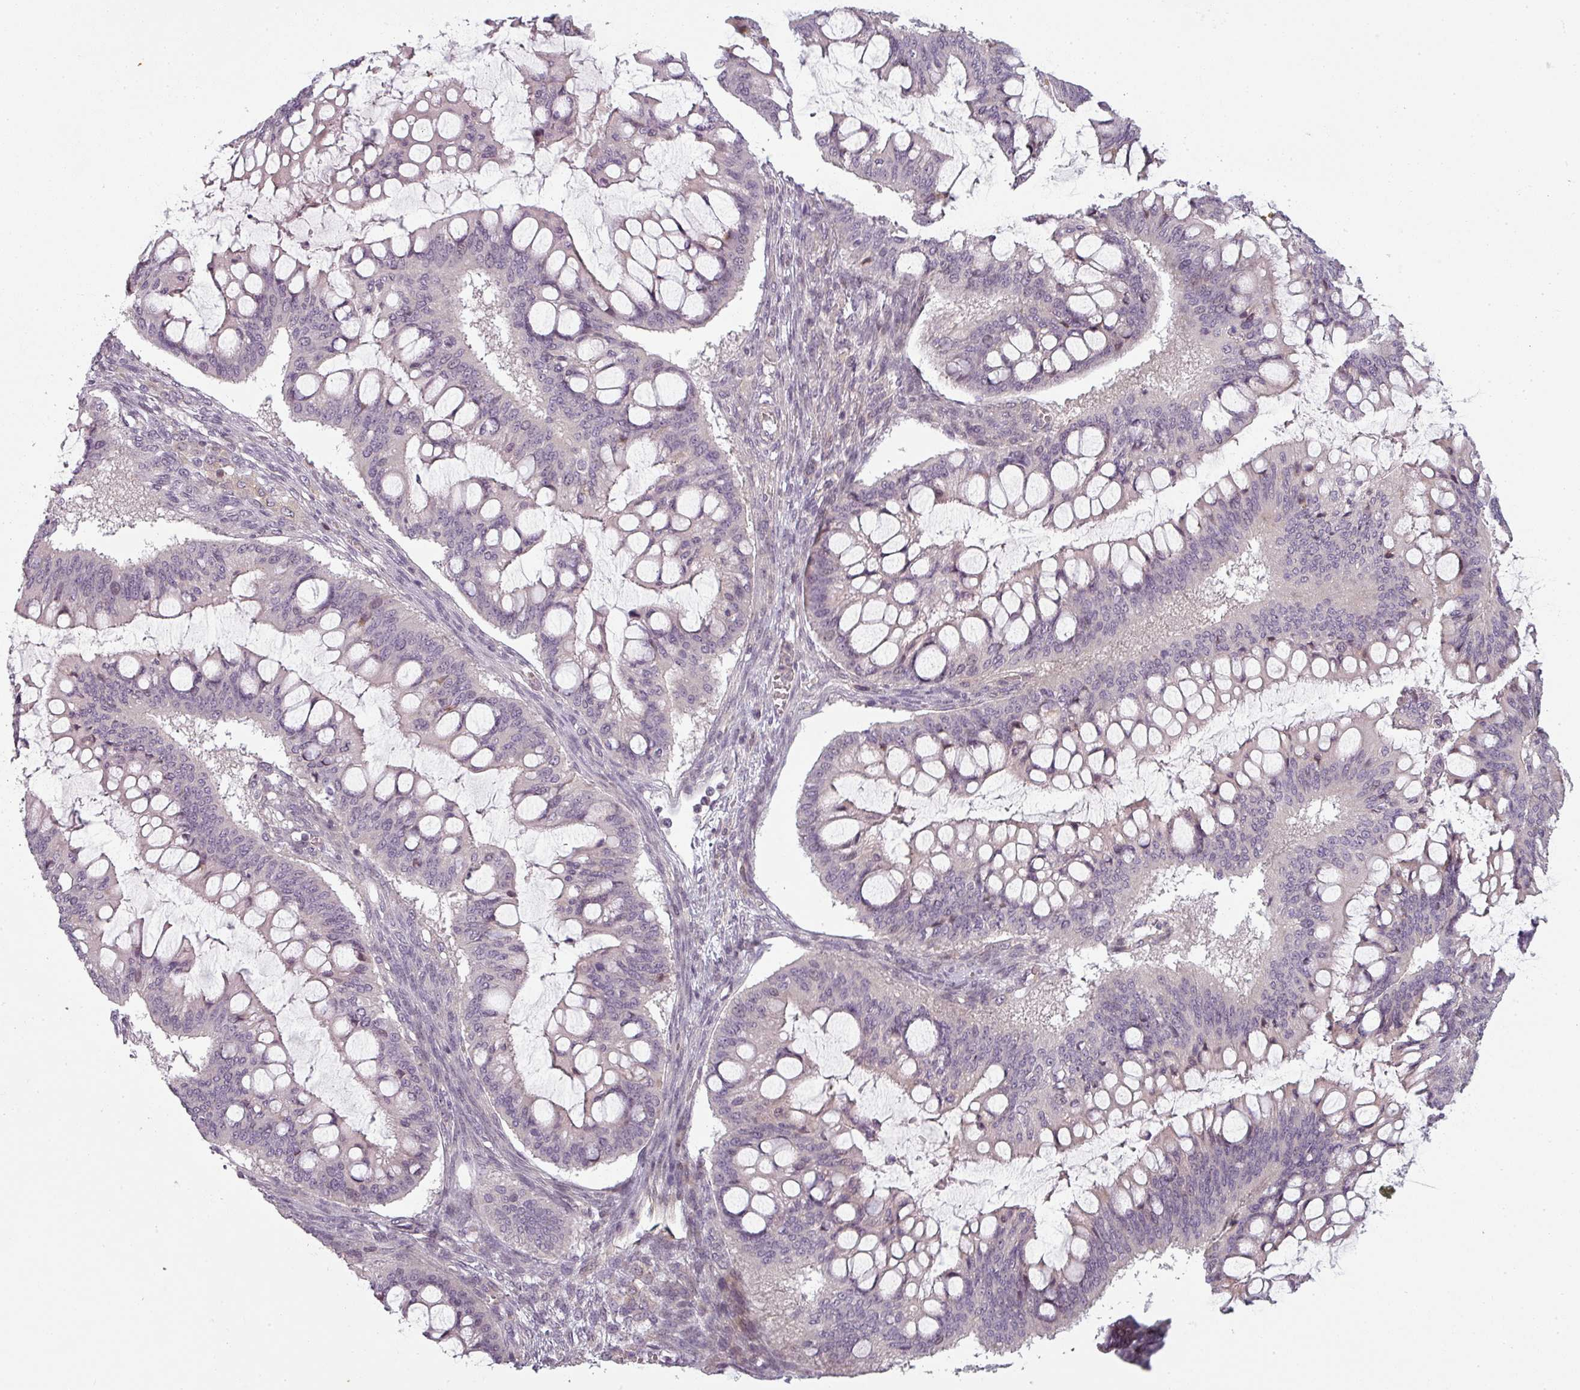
{"staining": {"intensity": "negative", "quantity": "none", "location": "none"}, "tissue": "ovarian cancer", "cell_type": "Tumor cells", "image_type": "cancer", "snomed": [{"axis": "morphology", "description": "Cystadenocarcinoma, mucinous, NOS"}, {"axis": "topography", "description": "Ovary"}], "caption": "A high-resolution photomicrograph shows immunohistochemistry (IHC) staining of mucinous cystadenocarcinoma (ovarian), which reveals no significant positivity in tumor cells. The staining is performed using DAB (3,3'-diaminobenzidine) brown chromogen with nuclei counter-stained in using hematoxylin.", "gene": "SLC16A9", "patient": {"sex": "female", "age": 73}}